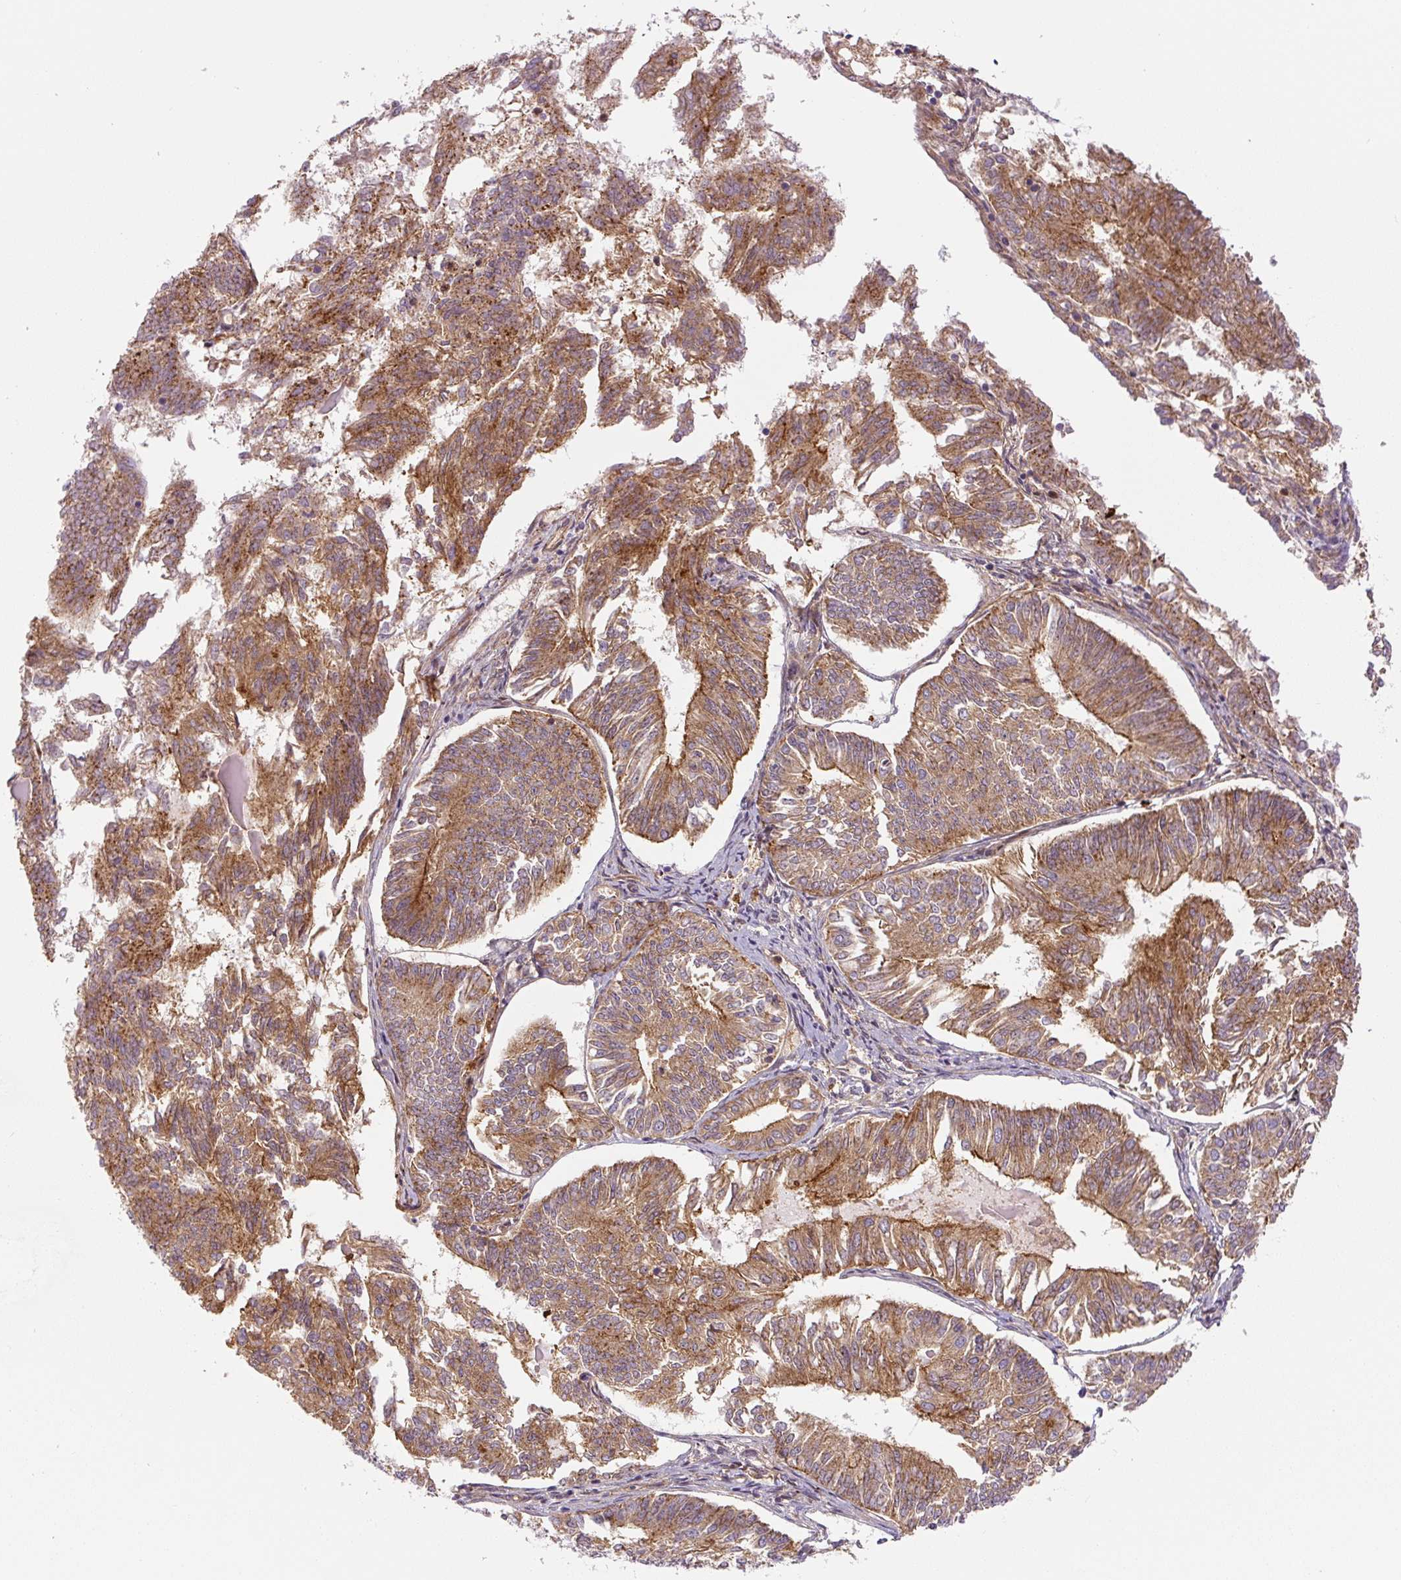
{"staining": {"intensity": "moderate", "quantity": ">75%", "location": "cytoplasmic/membranous"}, "tissue": "endometrial cancer", "cell_type": "Tumor cells", "image_type": "cancer", "snomed": [{"axis": "morphology", "description": "Adenocarcinoma, NOS"}, {"axis": "topography", "description": "Endometrium"}], "caption": "Endometrial cancer (adenocarcinoma) tissue displays moderate cytoplasmic/membranous expression in about >75% of tumor cells, visualized by immunohistochemistry. The staining was performed using DAB (3,3'-diaminobenzidine), with brown indicating positive protein expression. Nuclei are stained blue with hematoxylin.", "gene": "ZSWIM7", "patient": {"sex": "female", "age": 58}}